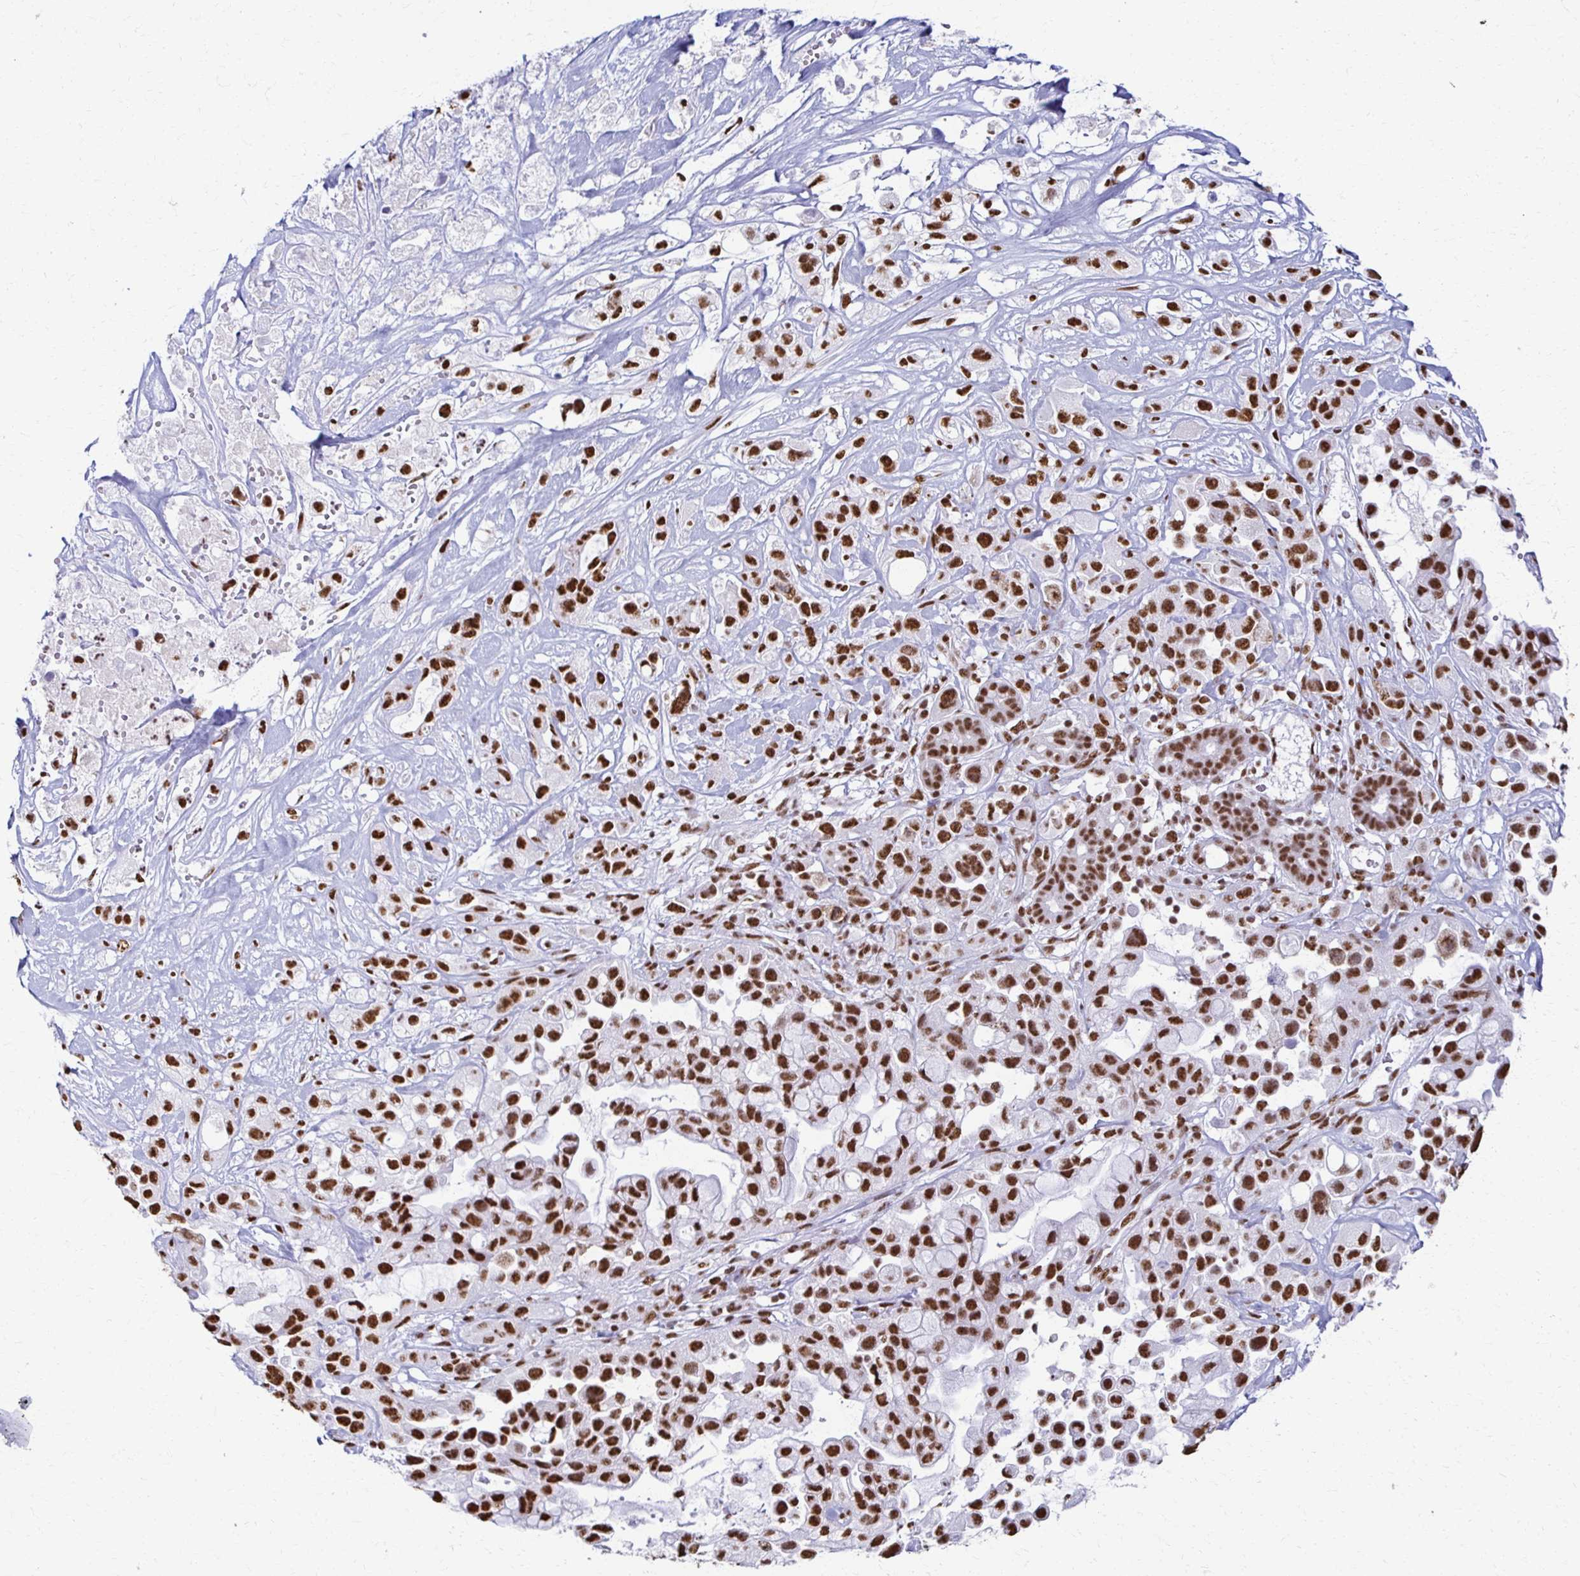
{"staining": {"intensity": "strong", "quantity": ">75%", "location": "nuclear"}, "tissue": "pancreatic cancer", "cell_type": "Tumor cells", "image_type": "cancer", "snomed": [{"axis": "morphology", "description": "Adenocarcinoma, NOS"}, {"axis": "topography", "description": "Pancreas"}], "caption": "Adenocarcinoma (pancreatic) stained for a protein demonstrates strong nuclear positivity in tumor cells. (DAB IHC, brown staining for protein, blue staining for nuclei).", "gene": "NONO", "patient": {"sex": "male", "age": 44}}